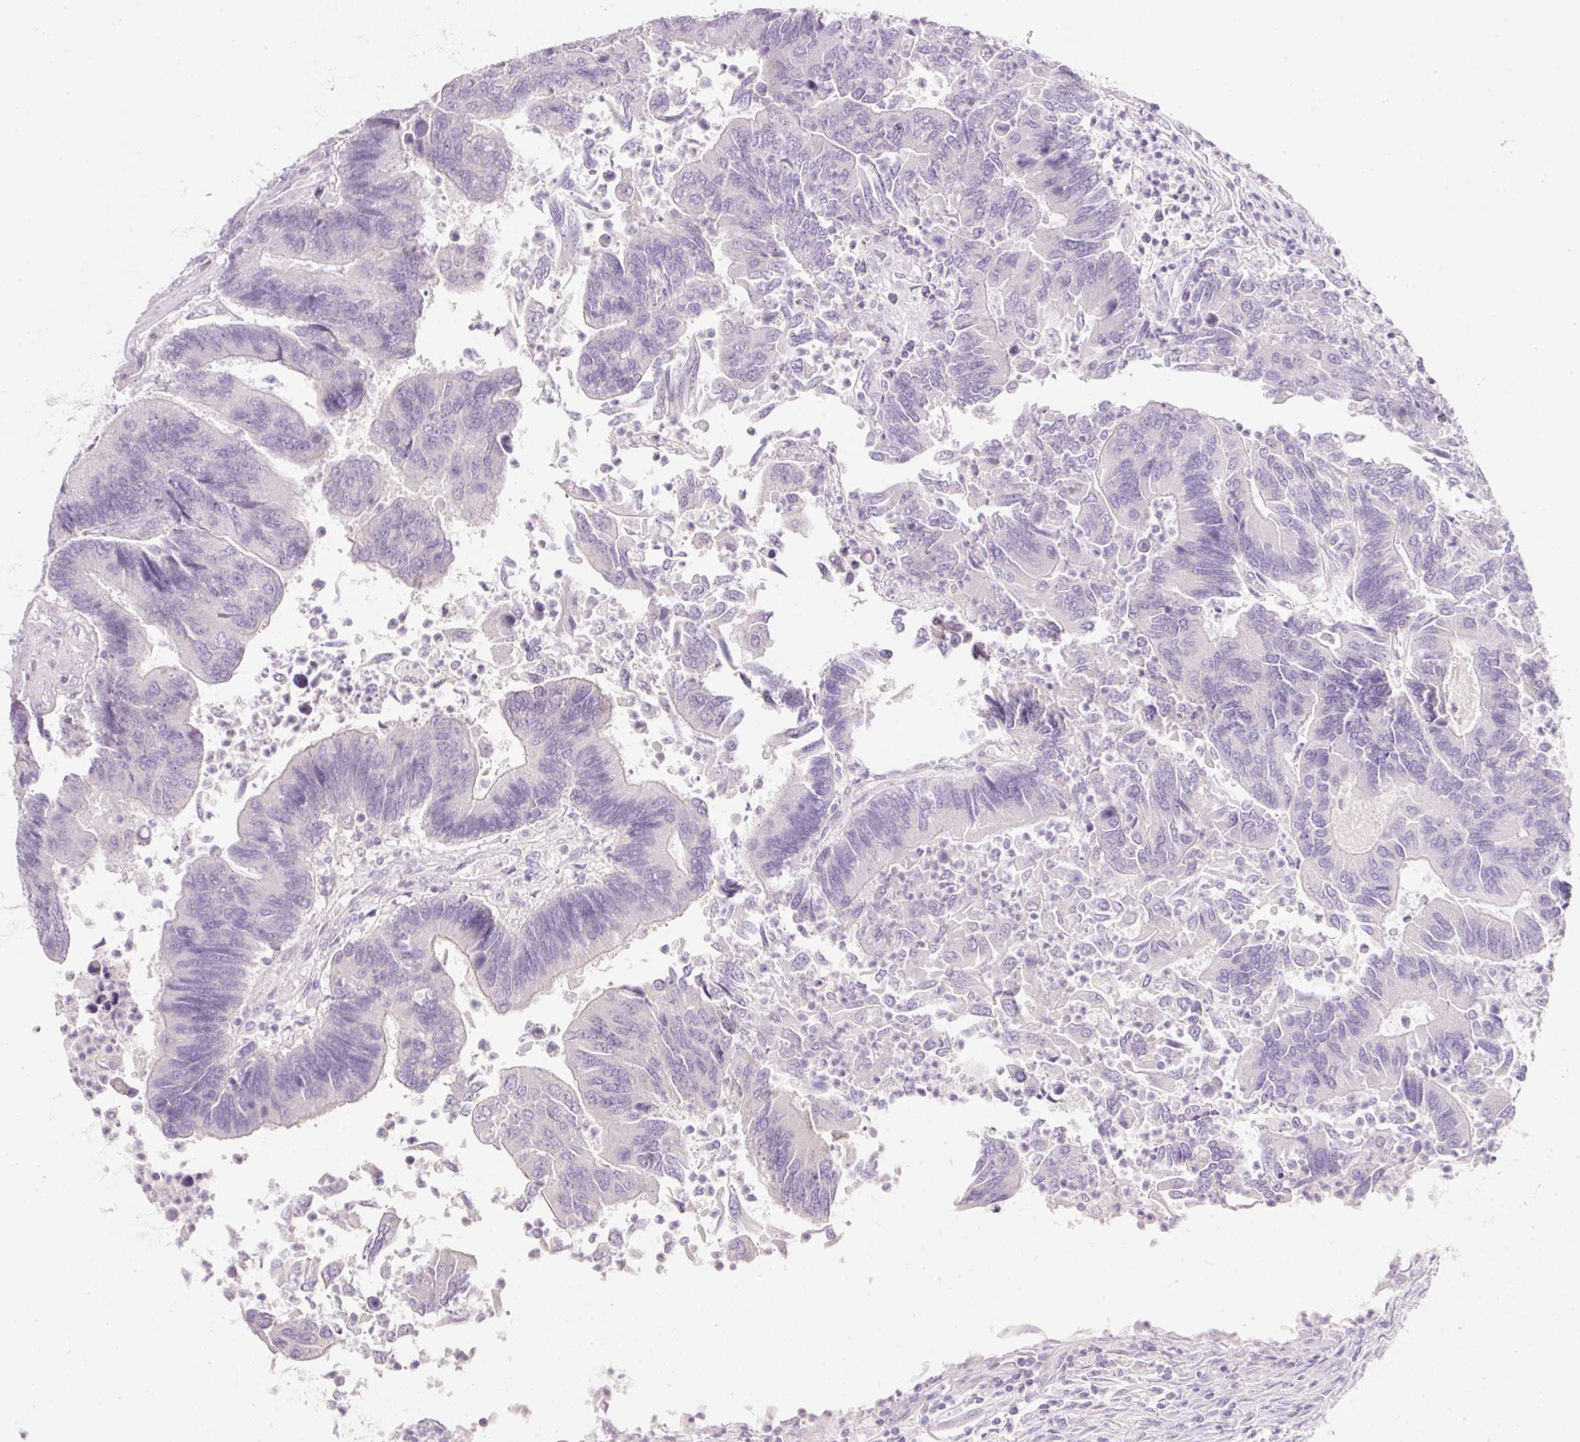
{"staining": {"intensity": "negative", "quantity": "none", "location": "none"}, "tissue": "colorectal cancer", "cell_type": "Tumor cells", "image_type": "cancer", "snomed": [{"axis": "morphology", "description": "Adenocarcinoma, NOS"}, {"axis": "topography", "description": "Colon"}], "caption": "Immunohistochemistry (IHC) histopathology image of neoplastic tissue: human adenocarcinoma (colorectal) stained with DAB (3,3'-diaminobenzidine) reveals no significant protein positivity in tumor cells.", "gene": "SLC2A2", "patient": {"sex": "female", "age": 67}}